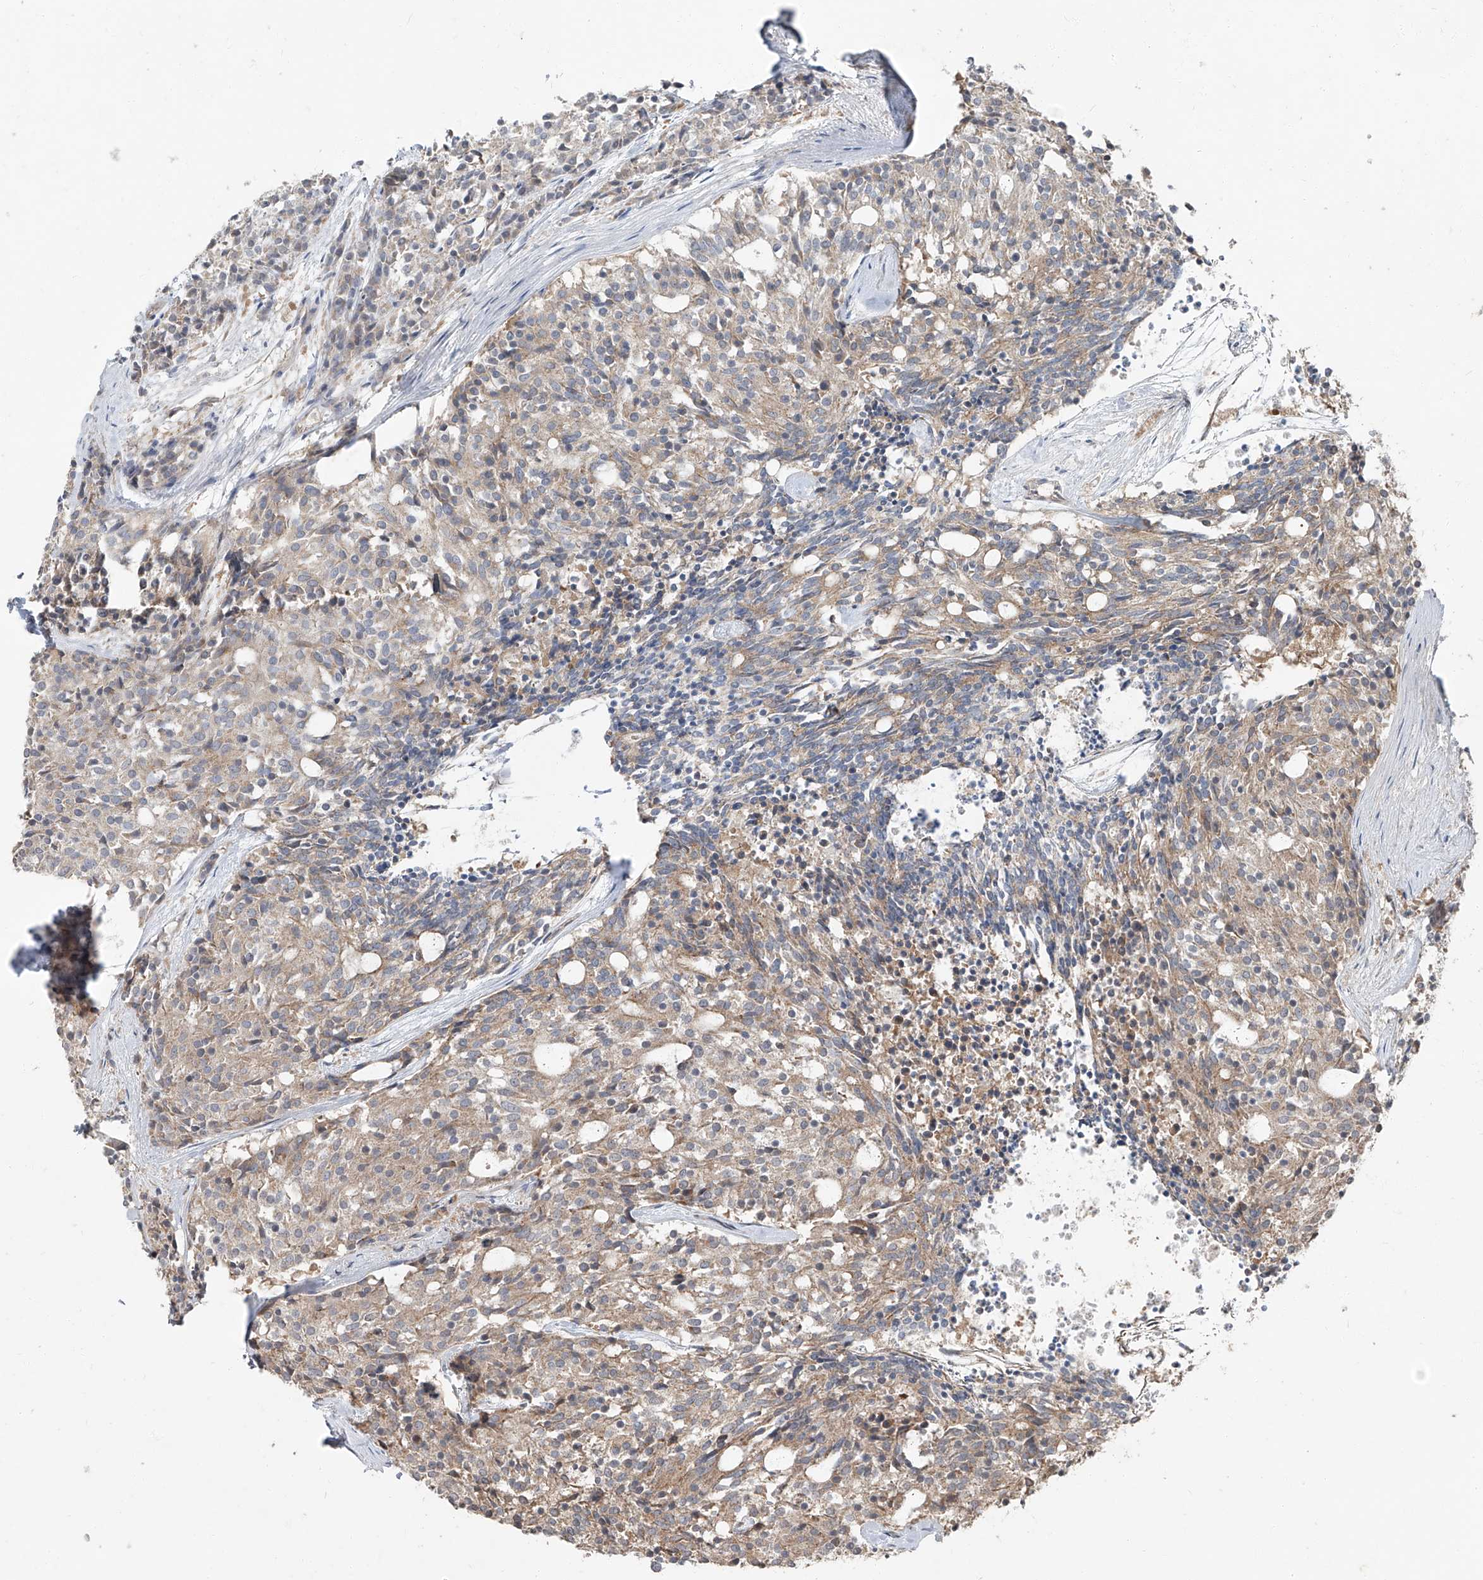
{"staining": {"intensity": "moderate", "quantity": ">75%", "location": "cytoplasmic/membranous"}, "tissue": "carcinoid", "cell_type": "Tumor cells", "image_type": "cancer", "snomed": [{"axis": "morphology", "description": "Carcinoid, malignant, NOS"}, {"axis": "topography", "description": "Pancreas"}], "caption": "Protein staining by IHC reveals moderate cytoplasmic/membranous positivity in approximately >75% of tumor cells in carcinoid (malignant).", "gene": "CCN1", "patient": {"sex": "female", "age": 54}}